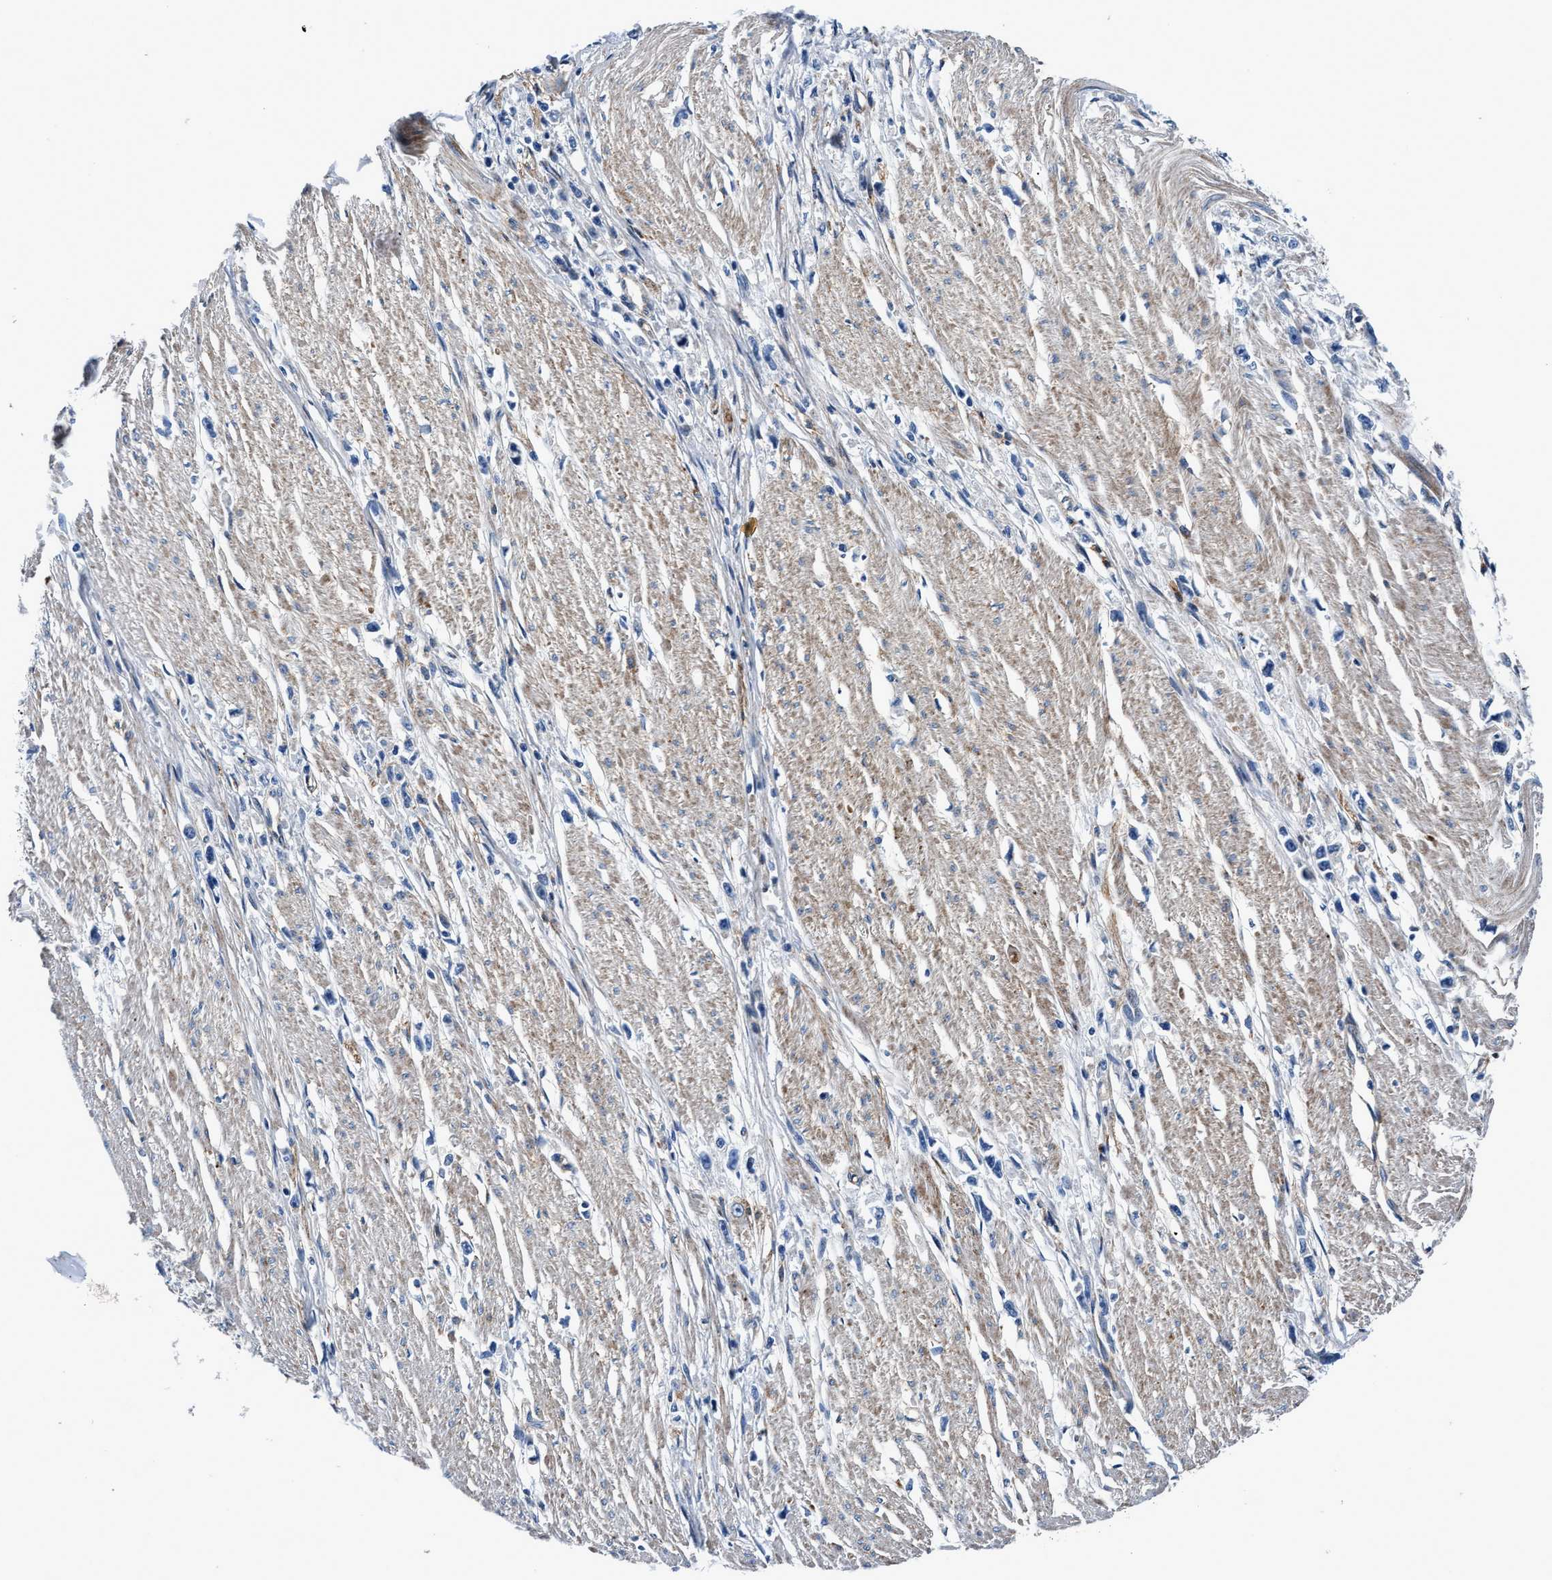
{"staining": {"intensity": "negative", "quantity": "none", "location": "none"}, "tissue": "stomach cancer", "cell_type": "Tumor cells", "image_type": "cancer", "snomed": [{"axis": "morphology", "description": "Adenocarcinoma, NOS"}, {"axis": "topography", "description": "Stomach"}], "caption": "Stomach cancer (adenocarcinoma) stained for a protein using immunohistochemistry (IHC) shows no positivity tumor cells.", "gene": "DAG1", "patient": {"sex": "female", "age": 59}}